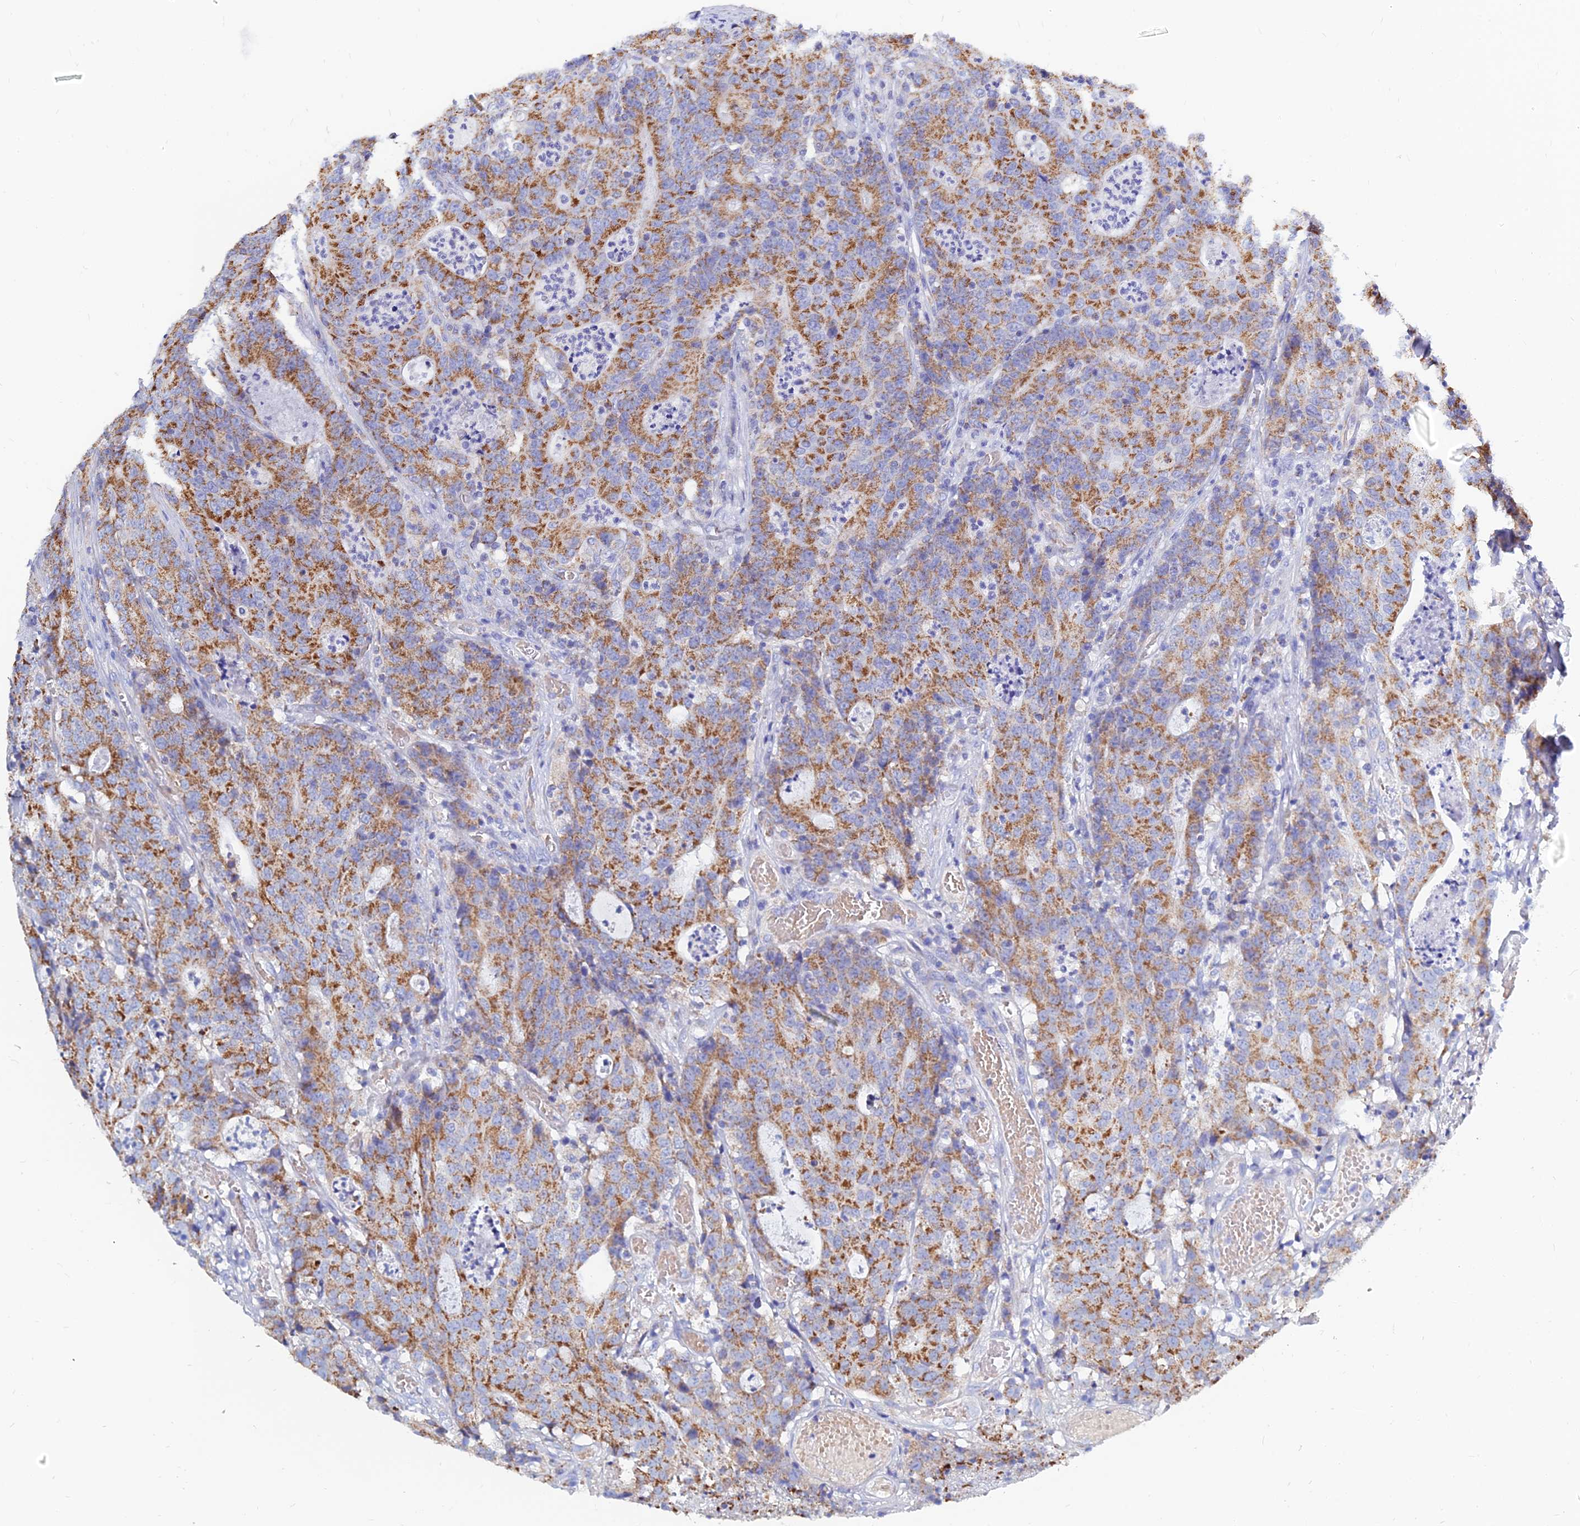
{"staining": {"intensity": "moderate", "quantity": ">75%", "location": "cytoplasmic/membranous"}, "tissue": "colorectal cancer", "cell_type": "Tumor cells", "image_type": "cancer", "snomed": [{"axis": "morphology", "description": "Adenocarcinoma, NOS"}, {"axis": "topography", "description": "Colon"}], "caption": "Moderate cytoplasmic/membranous protein expression is appreciated in about >75% of tumor cells in adenocarcinoma (colorectal).", "gene": "MGST1", "patient": {"sex": "male", "age": 83}}